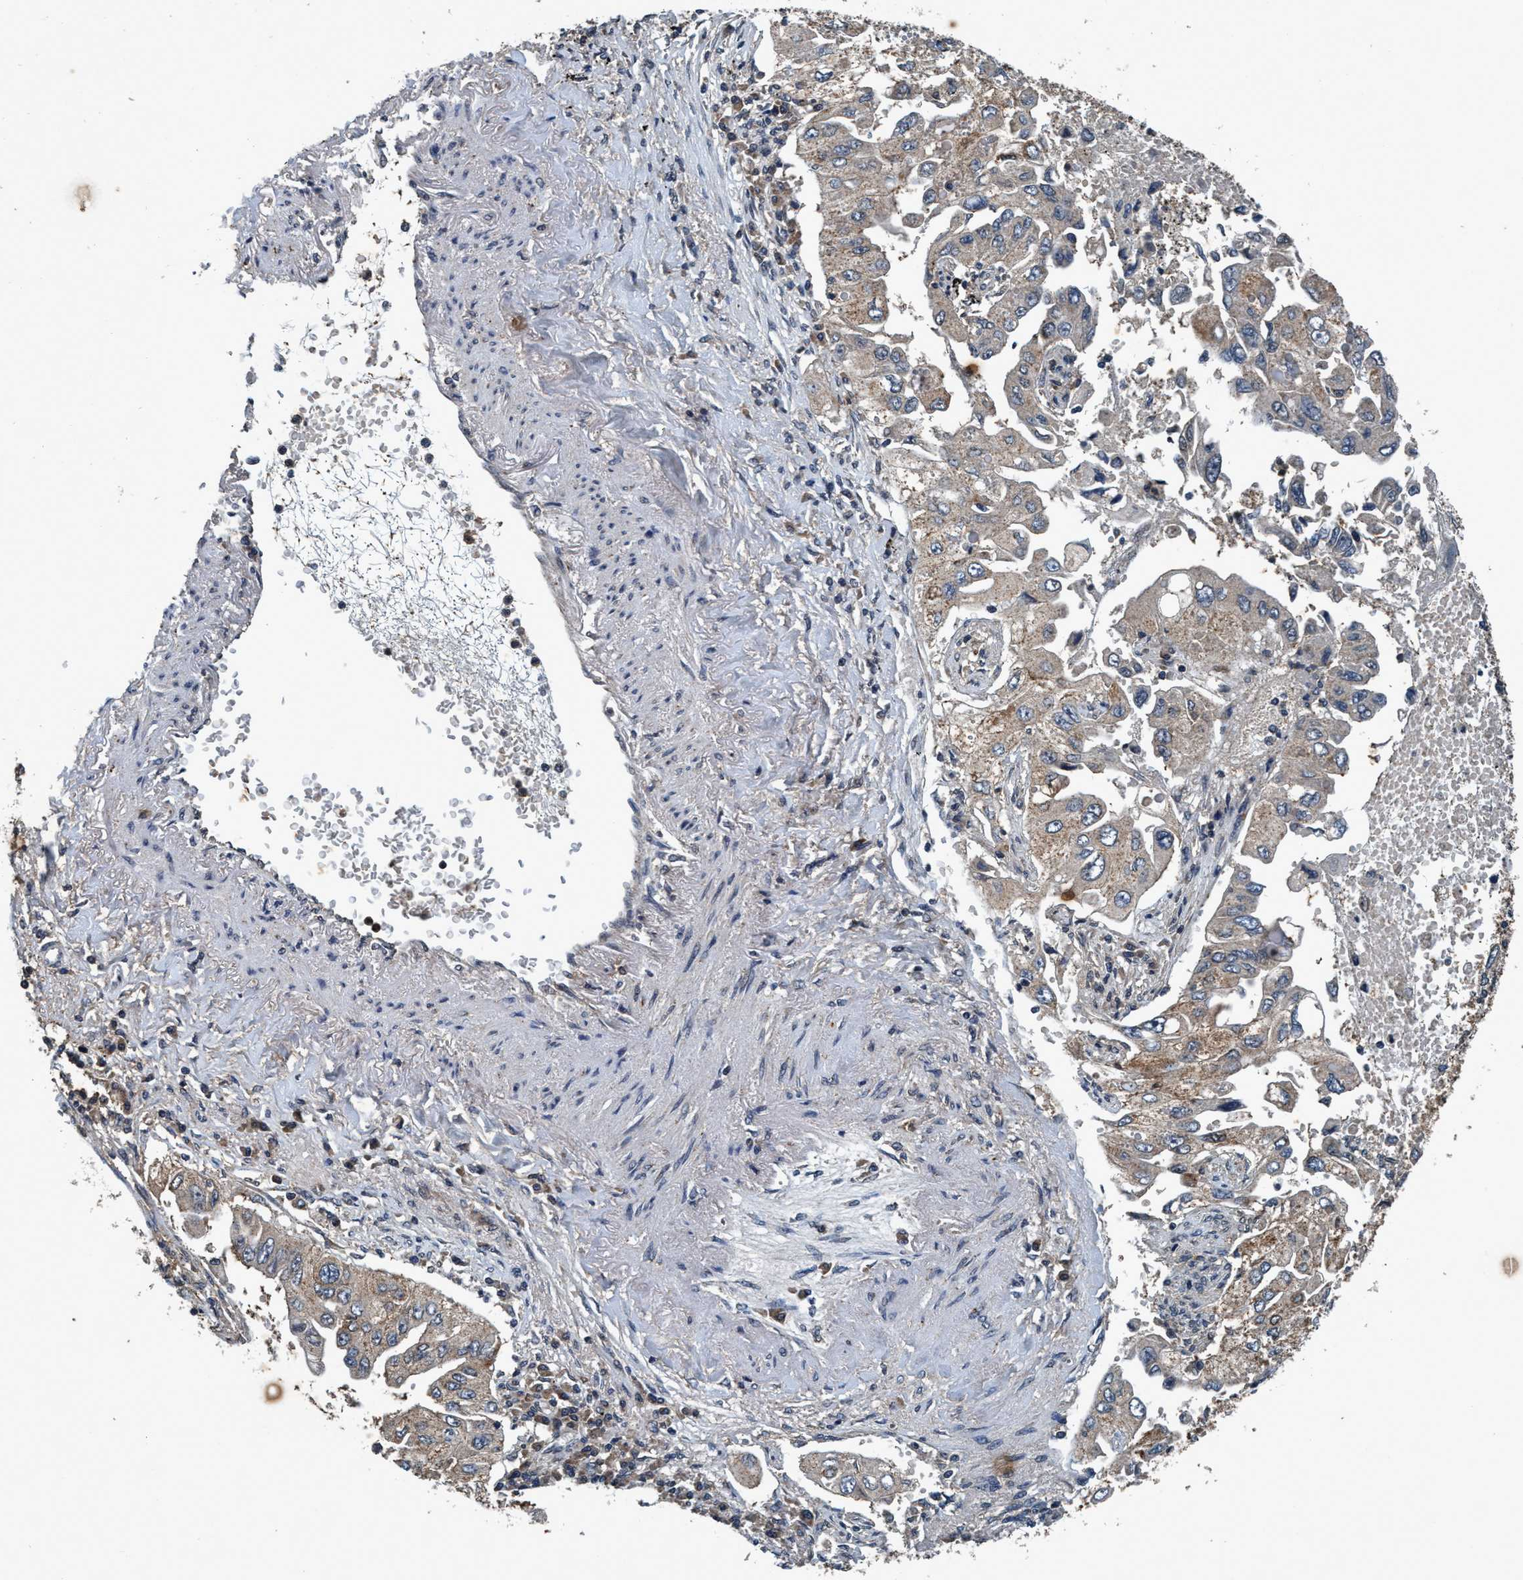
{"staining": {"intensity": "moderate", "quantity": "<25%", "location": "cytoplasmic/membranous"}, "tissue": "lung cancer", "cell_type": "Tumor cells", "image_type": "cancer", "snomed": [{"axis": "morphology", "description": "Adenocarcinoma, NOS"}, {"axis": "topography", "description": "Lung"}], "caption": "Immunohistochemistry micrograph of neoplastic tissue: human lung adenocarcinoma stained using immunohistochemistry (IHC) reveals low levels of moderate protein expression localized specifically in the cytoplasmic/membranous of tumor cells, appearing as a cytoplasmic/membranous brown color.", "gene": "AKT1S1", "patient": {"sex": "male", "age": 84}}